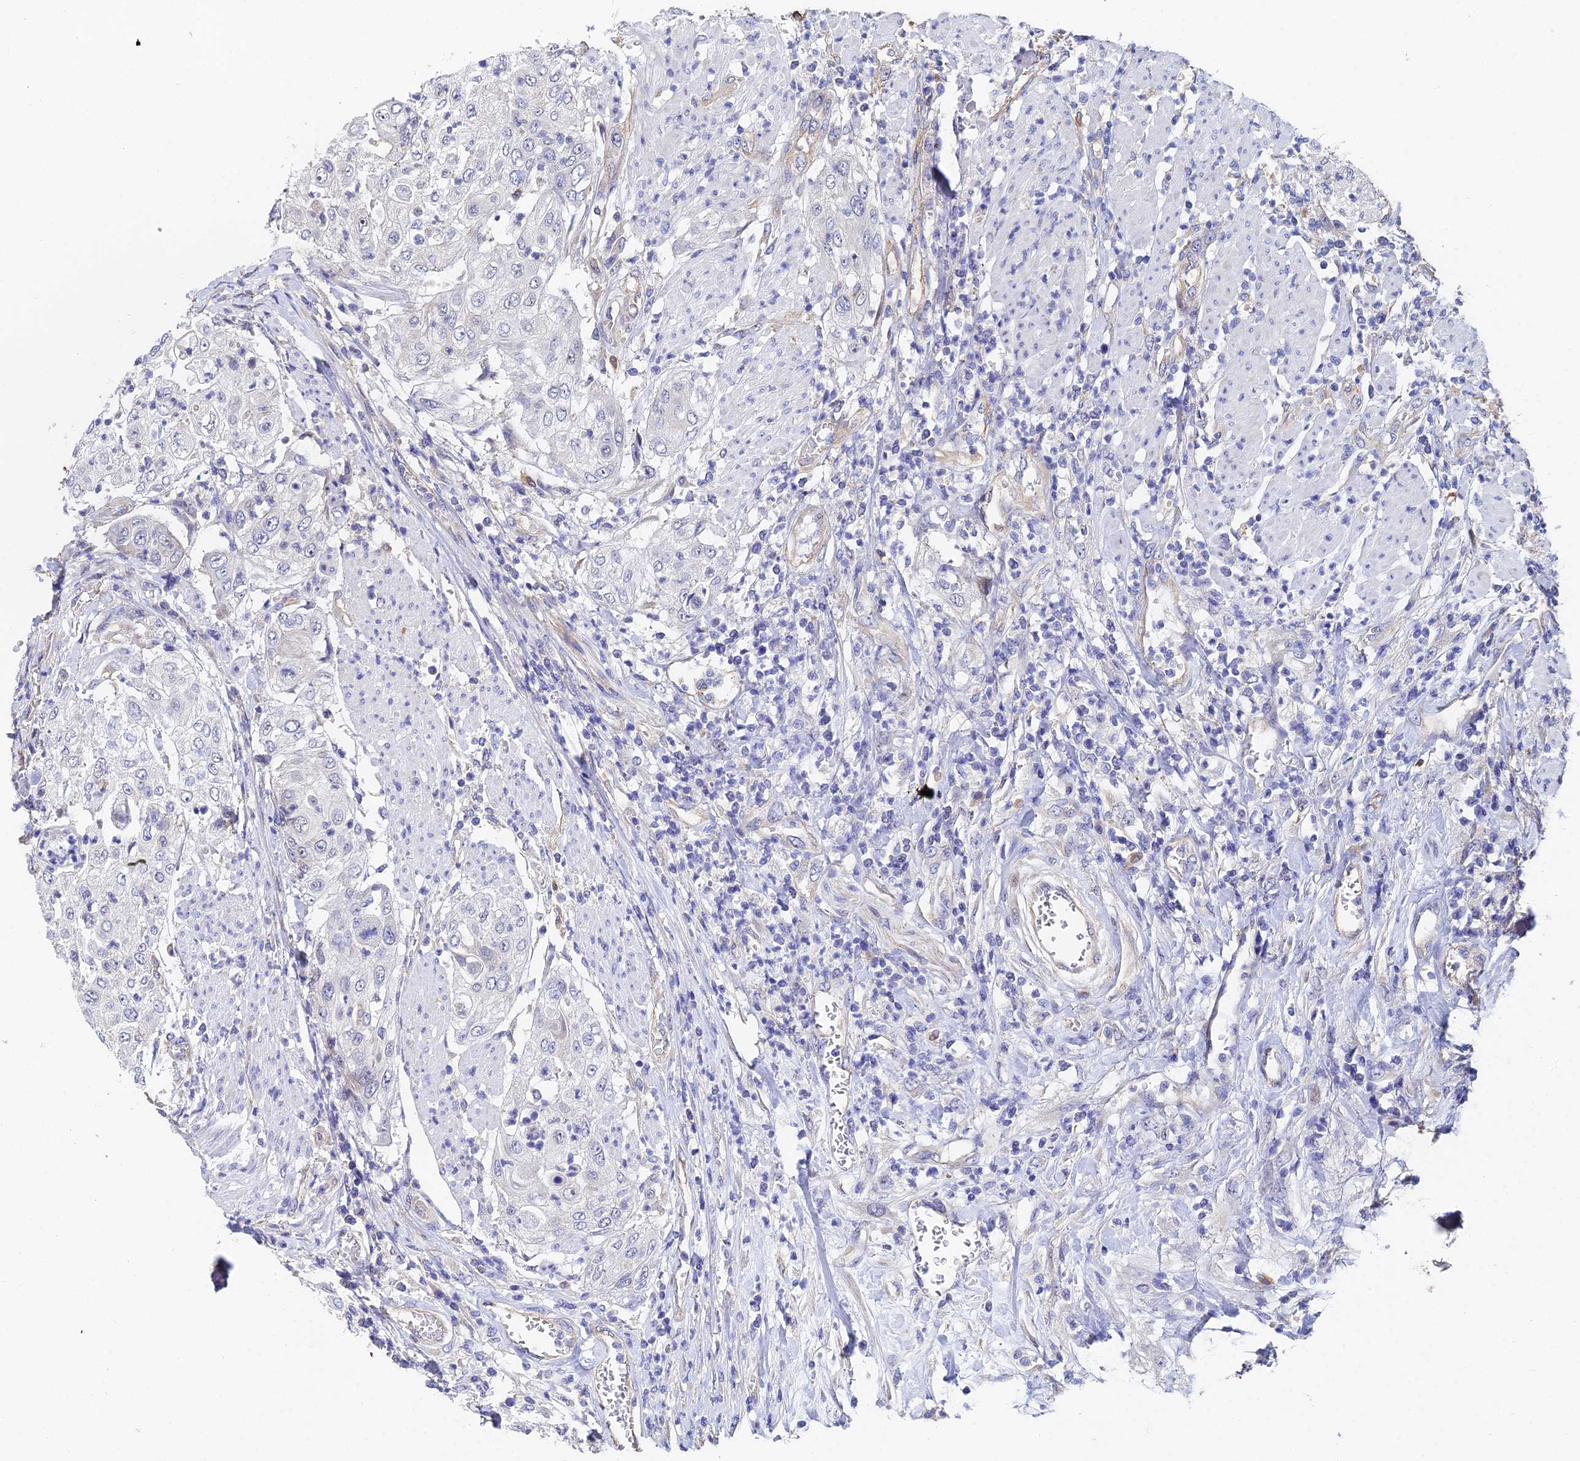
{"staining": {"intensity": "negative", "quantity": "none", "location": "none"}, "tissue": "urothelial cancer", "cell_type": "Tumor cells", "image_type": "cancer", "snomed": [{"axis": "morphology", "description": "Urothelial carcinoma, High grade"}, {"axis": "topography", "description": "Urinary bladder"}], "caption": "The micrograph demonstrates no significant positivity in tumor cells of urothelial cancer.", "gene": "ENSG00000268674", "patient": {"sex": "female", "age": 79}}